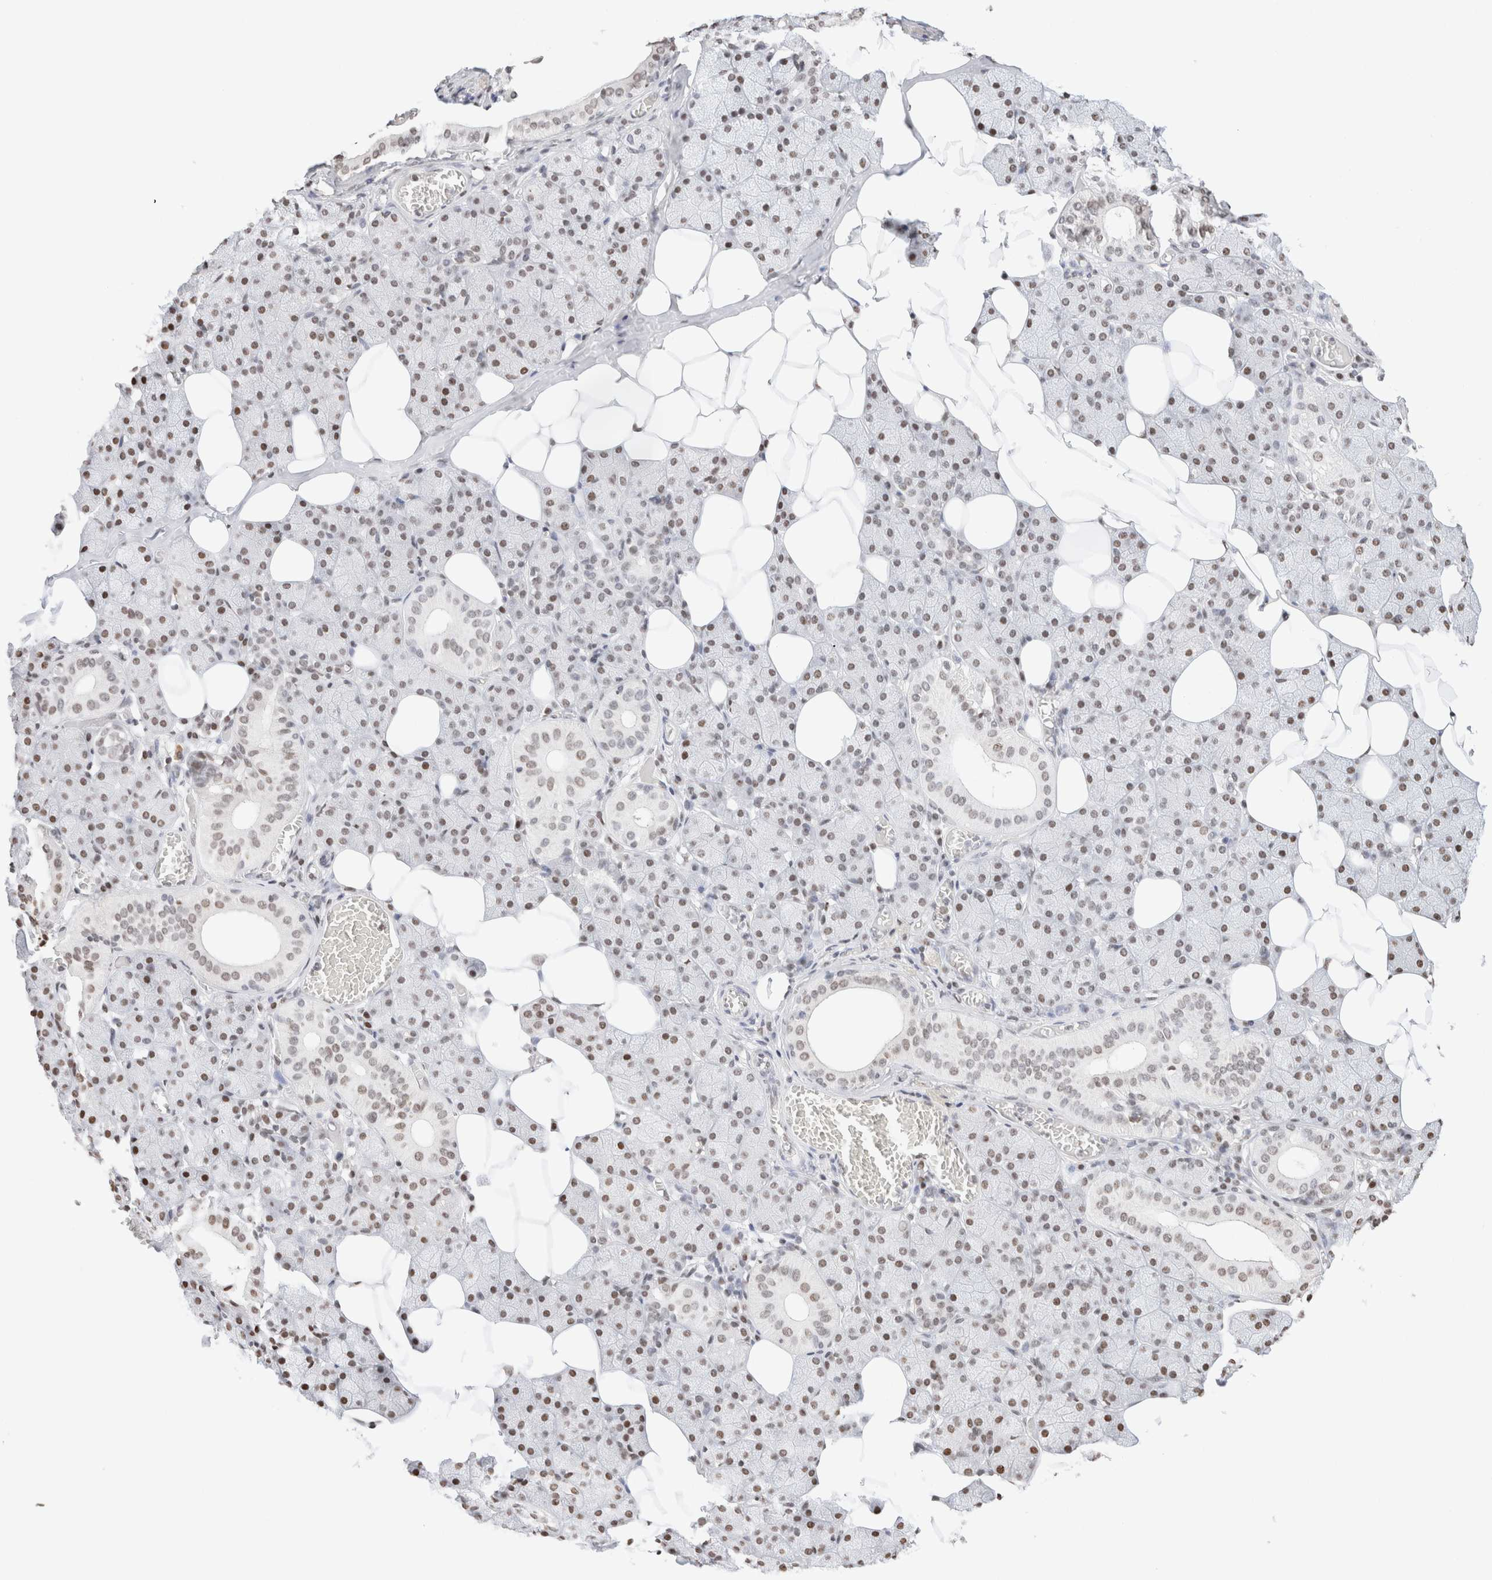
{"staining": {"intensity": "weak", "quantity": ">75%", "location": "nuclear"}, "tissue": "salivary gland", "cell_type": "Glandular cells", "image_type": "normal", "snomed": [{"axis": "morphology", "description": "Normal tissue, NOS"}, {"axis": "topography", "description": "Salivary gland"}], "caption": "Glandular cells exhibit low levels of weak nuclear expression in about >75% of cells in benign salivary gland. (Stains: DAB in brown, nuclei in blue, Microscopy: brightfield microscopy at high magnification).", "gene": "SUPT3H", "patient": {"sex": "female", "age": 33}}